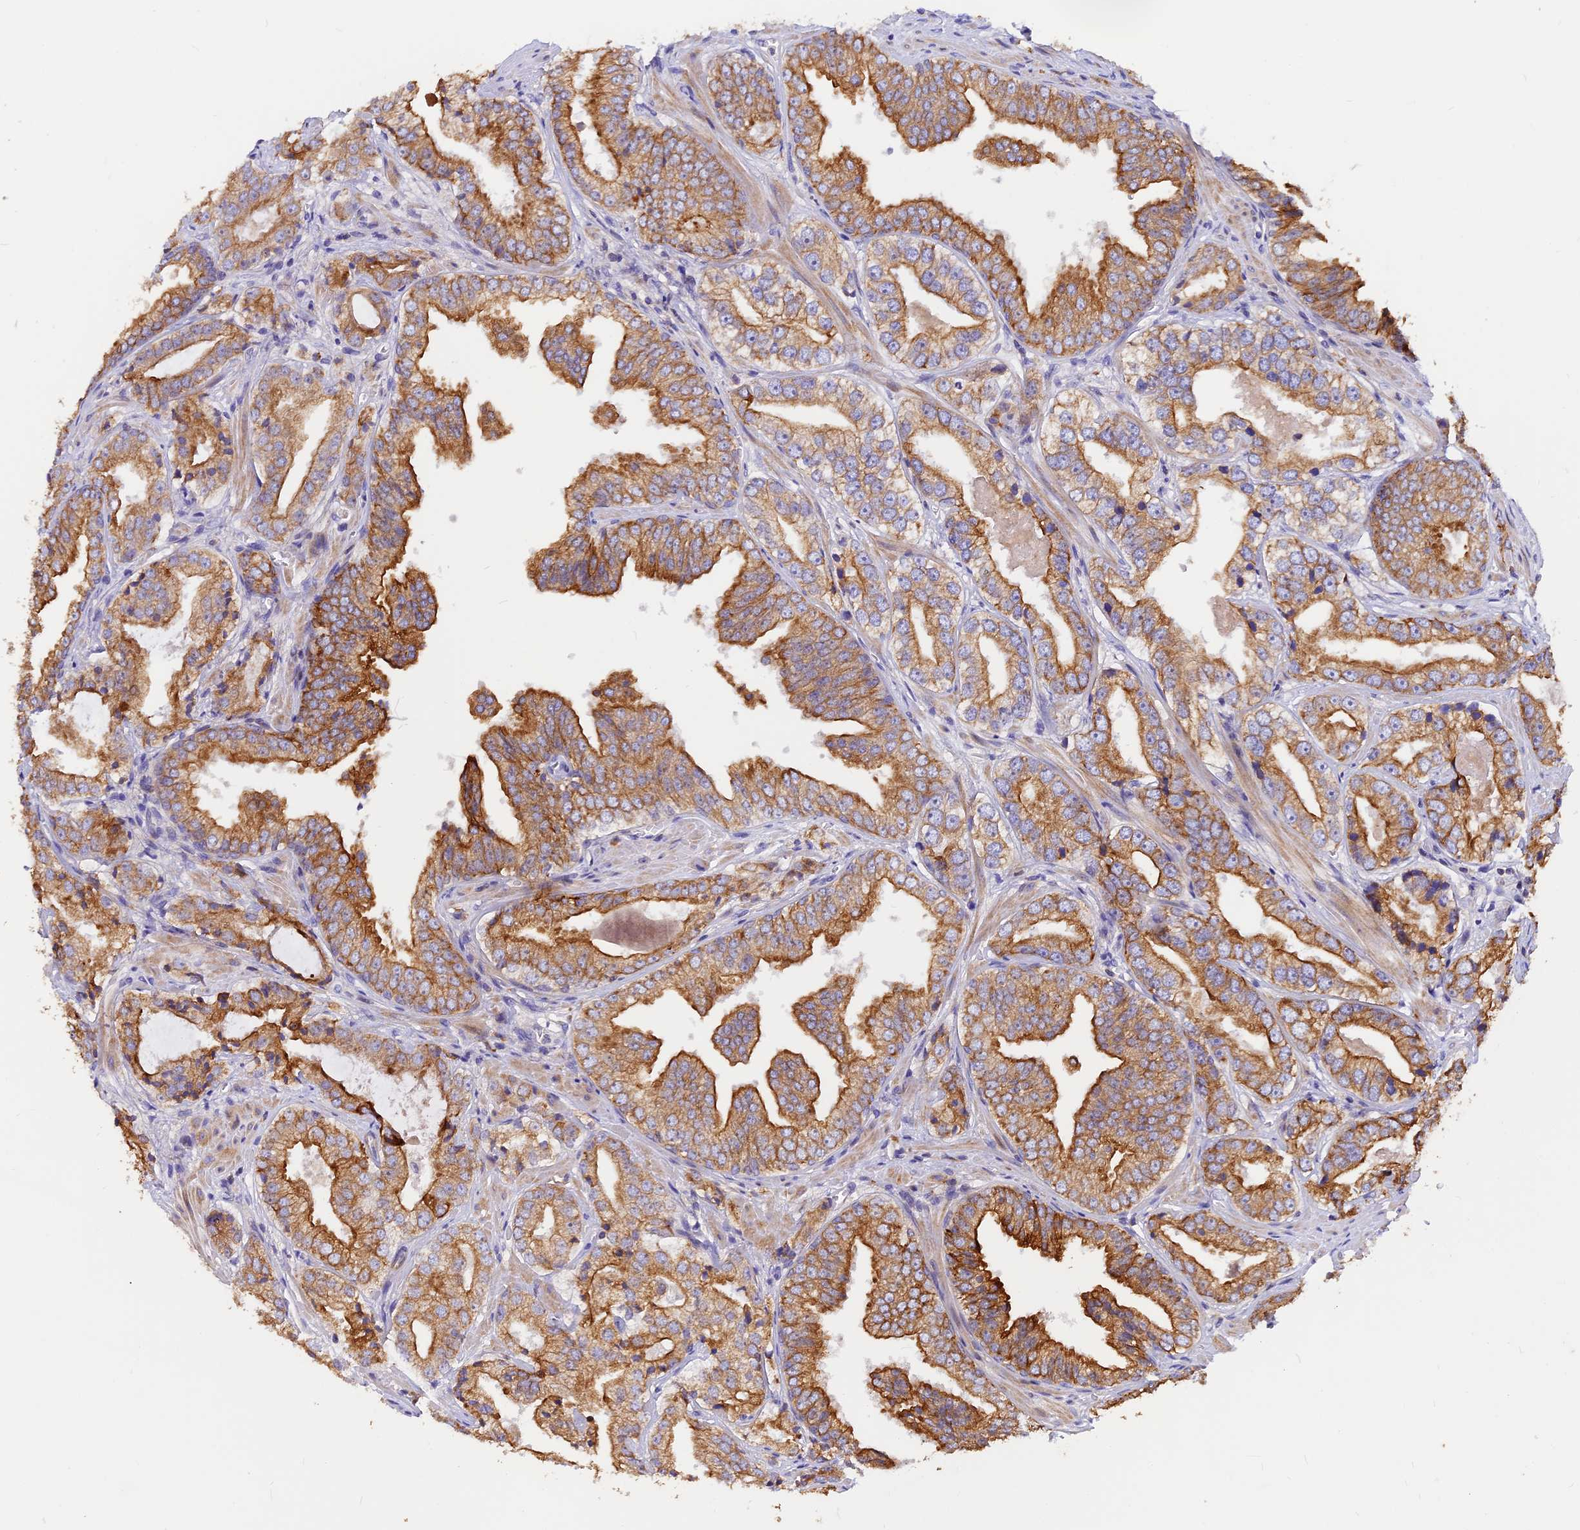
{"staining": {"intensity": "moderate", "quantity": ">75%", "location": "cytoplasmic/membranous"}, "tissue": "prostate cancer", "cell_type": "Tumor cells", "image_type": "cancer", "snomed": [{"axis": "morphology", "description": "Adenocarcinoma, Low grade"}, {"axis": "topography", "description": "Prostate"}], "caption": "Protein expression analysis of low-grade adenocarcinoma (prostate) shows moderate cytoplasmic/membranous staining in approximately >75% of tumor cells.", "gene": "DENND2D", "patient": {"sex": "male", "age": 60}}